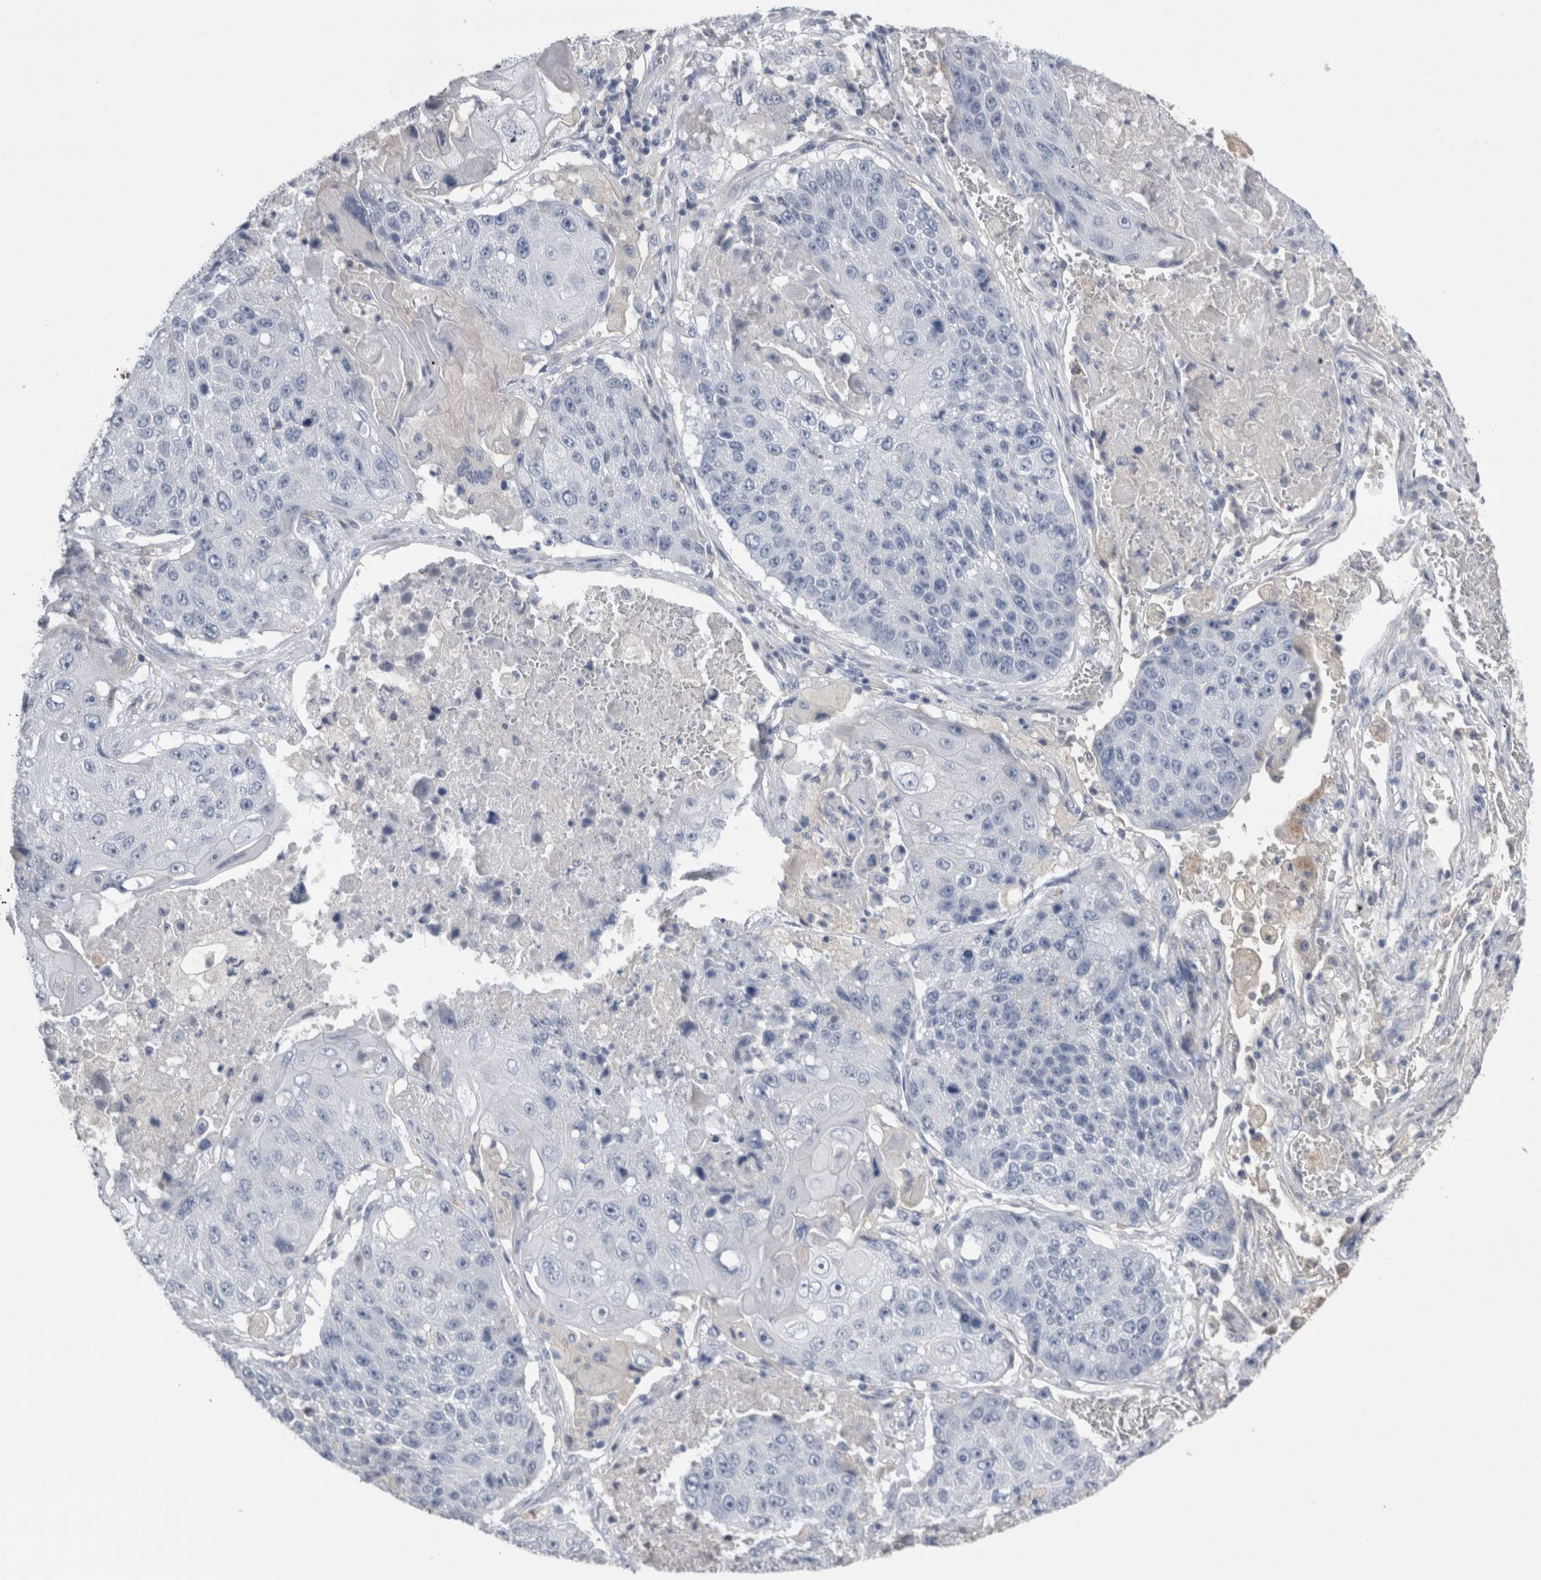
{"staining": {"intensity": "negative", "quantity": "none", "location": "none"}, "tissue": "lung cancer", "cell_type": "Tumor cells", "image_type": "cancer", "snomed": [{"axis": "morphology", "description": "Squamous cell carcinoma, NOS"}, {"axis": "topography", "description": "Lung"}], "caption": "An immunohistochemistry micrograph of squamous cell carcinoma (lung) is shown. There is no staining in tumor cells of squamous cell carcinoma (lung). Nuclei are stained in blue.", "gene": "REG1A", "patient": {"sex": "male", "age": 61}}